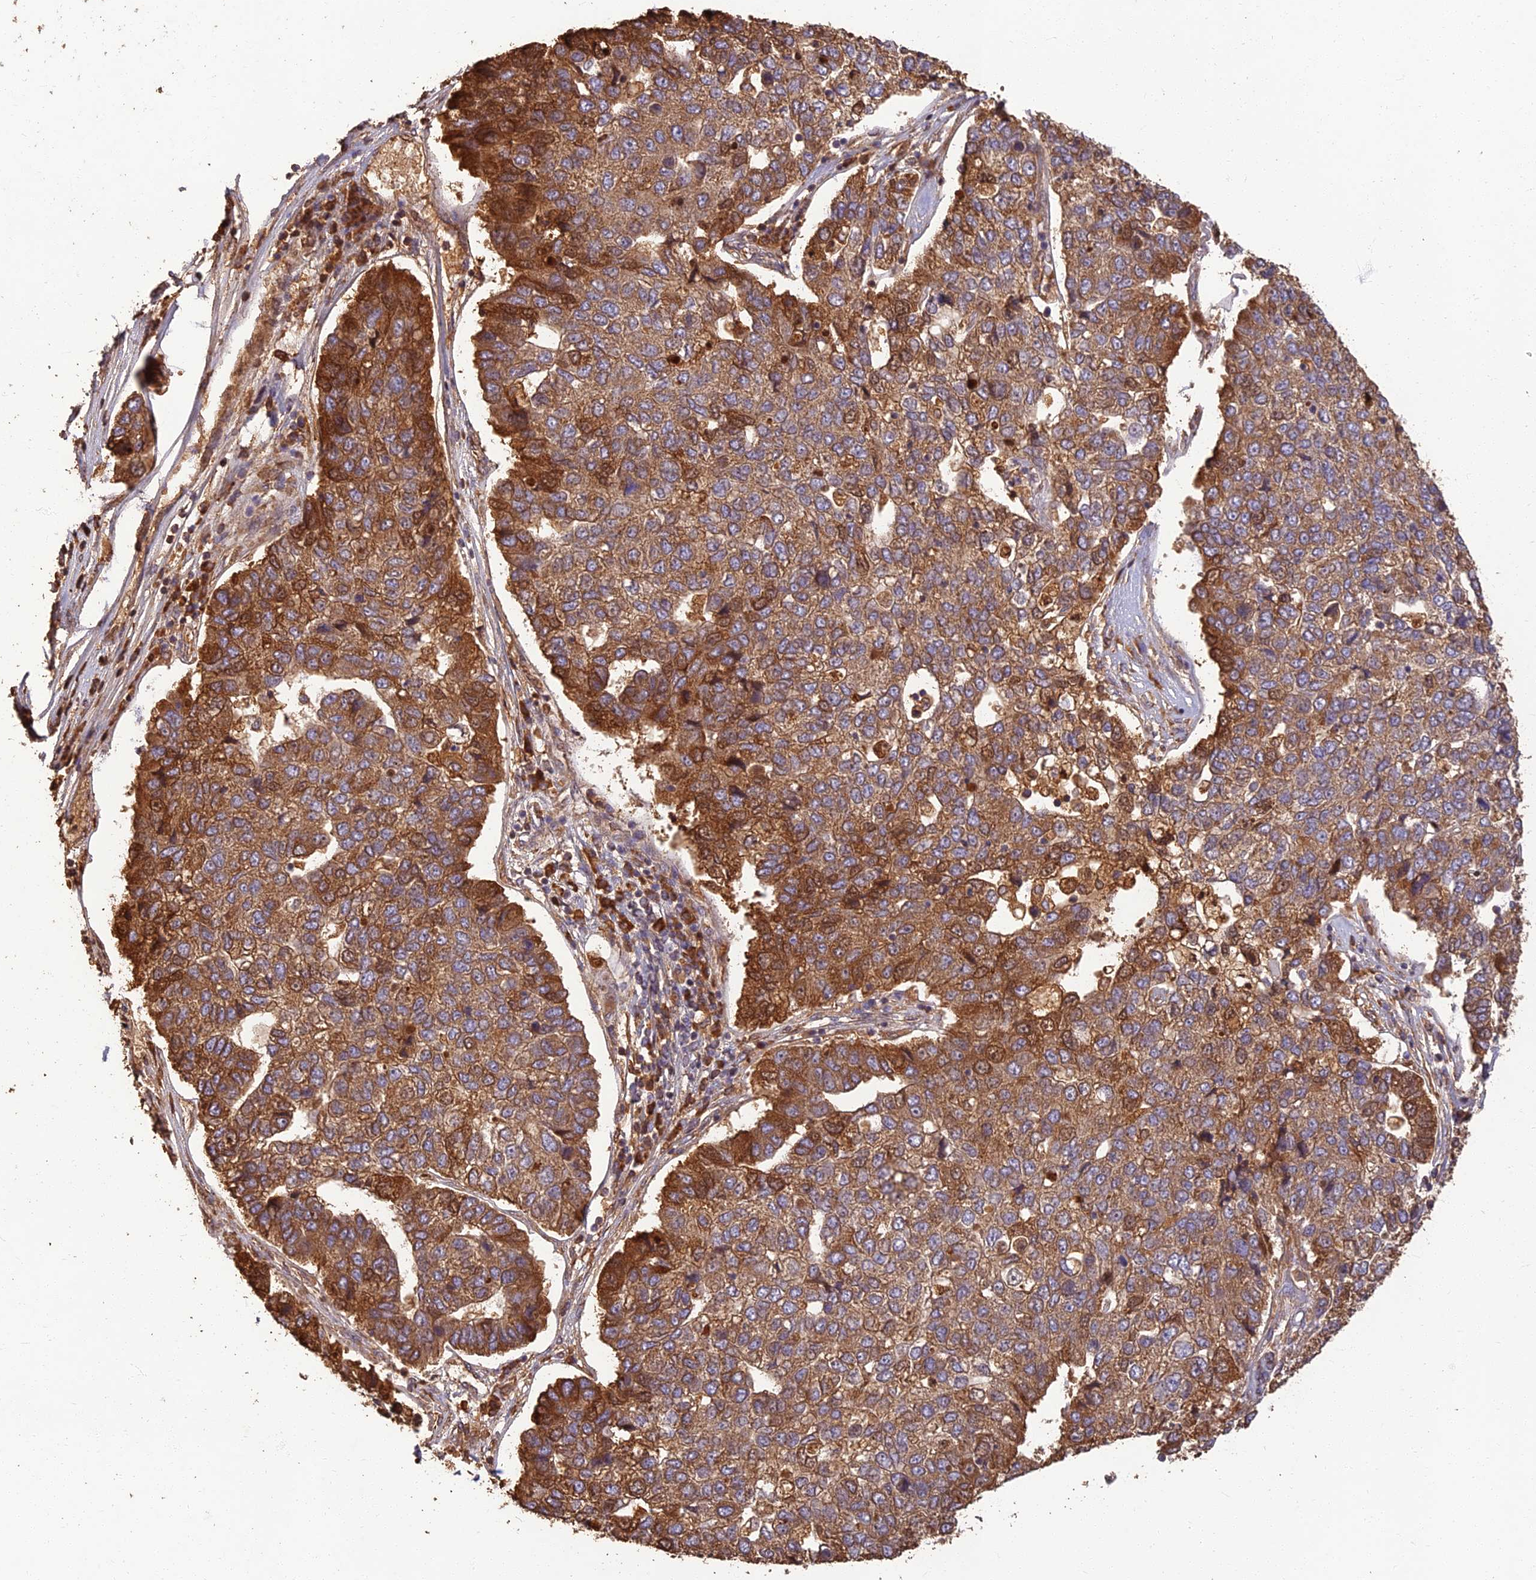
{"staining": {"intensity": "strong", "quantity": ">75%", "location": "cytoplasmic/membranous"}, "tissue": "pancreatic cancer", "cell_type": "Tumor cells", "image_type": "cancer", "snomed": [{"axis": "morphology", "description": "Adenocarcinoma, NOS"}, {"axis": "topography", "description": "Pancreas"}], "caption": "This is an image of immunohistochemistry (IHC) staining of pancreatic cancer (adenocarcinoma), which shows strong staining in the cytoplasmic/membranous of tumor cells.", "gene": "CORO1C", "patient": {"sex": "female", "age": 61}}